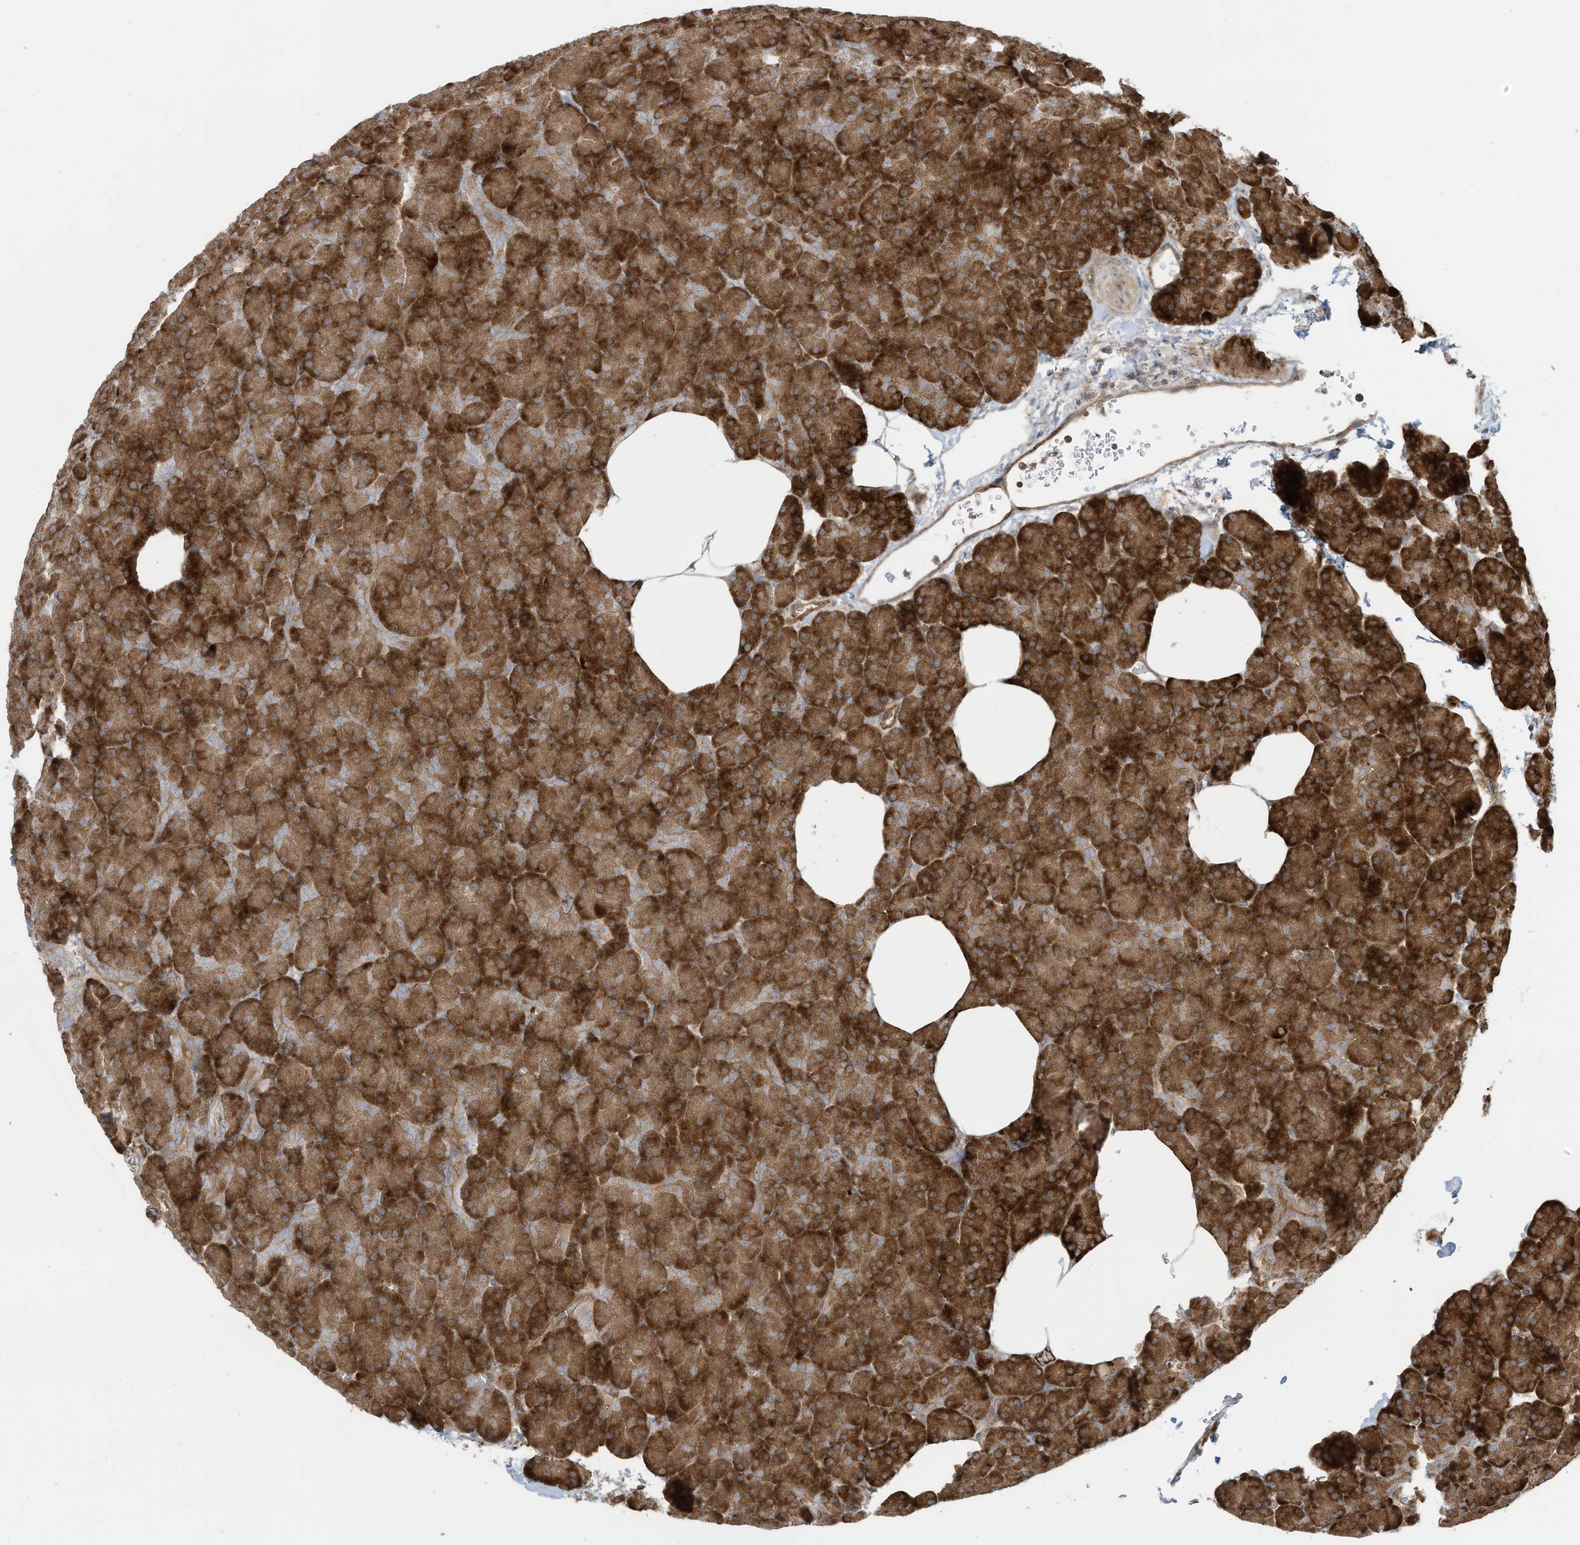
{"staining": {"intensity": "strong", "quantity": ">75%", "location": "cytoplasmic/membranous"}, "tissue": "pancreas", "cell_type": "Exocrine glandular cells", "image_type": "normal", "snomed": [{"axis": "morphology", "description": "Normal tissue, NOS"}, {"axis": "morphology", "description": "Carcinoid, malignant, NOS"}, {"axis": "topography", "description": "Pancreas"}], "caption": "Brown immunohistochemical staining in unremarkable human pancreas reveals strong cytoplasmic/membranous positivity in about >75% of exocrine glandular cells. The staining was performed using DAB (3,3'-diaminobenzidine) to visualize the protein expression in brown, while the nuclei were stained in blue with hematoxylin (Magnification: 20x).", "gene": "DDIT4", "patient": {"sex": "female", "age": 35}}